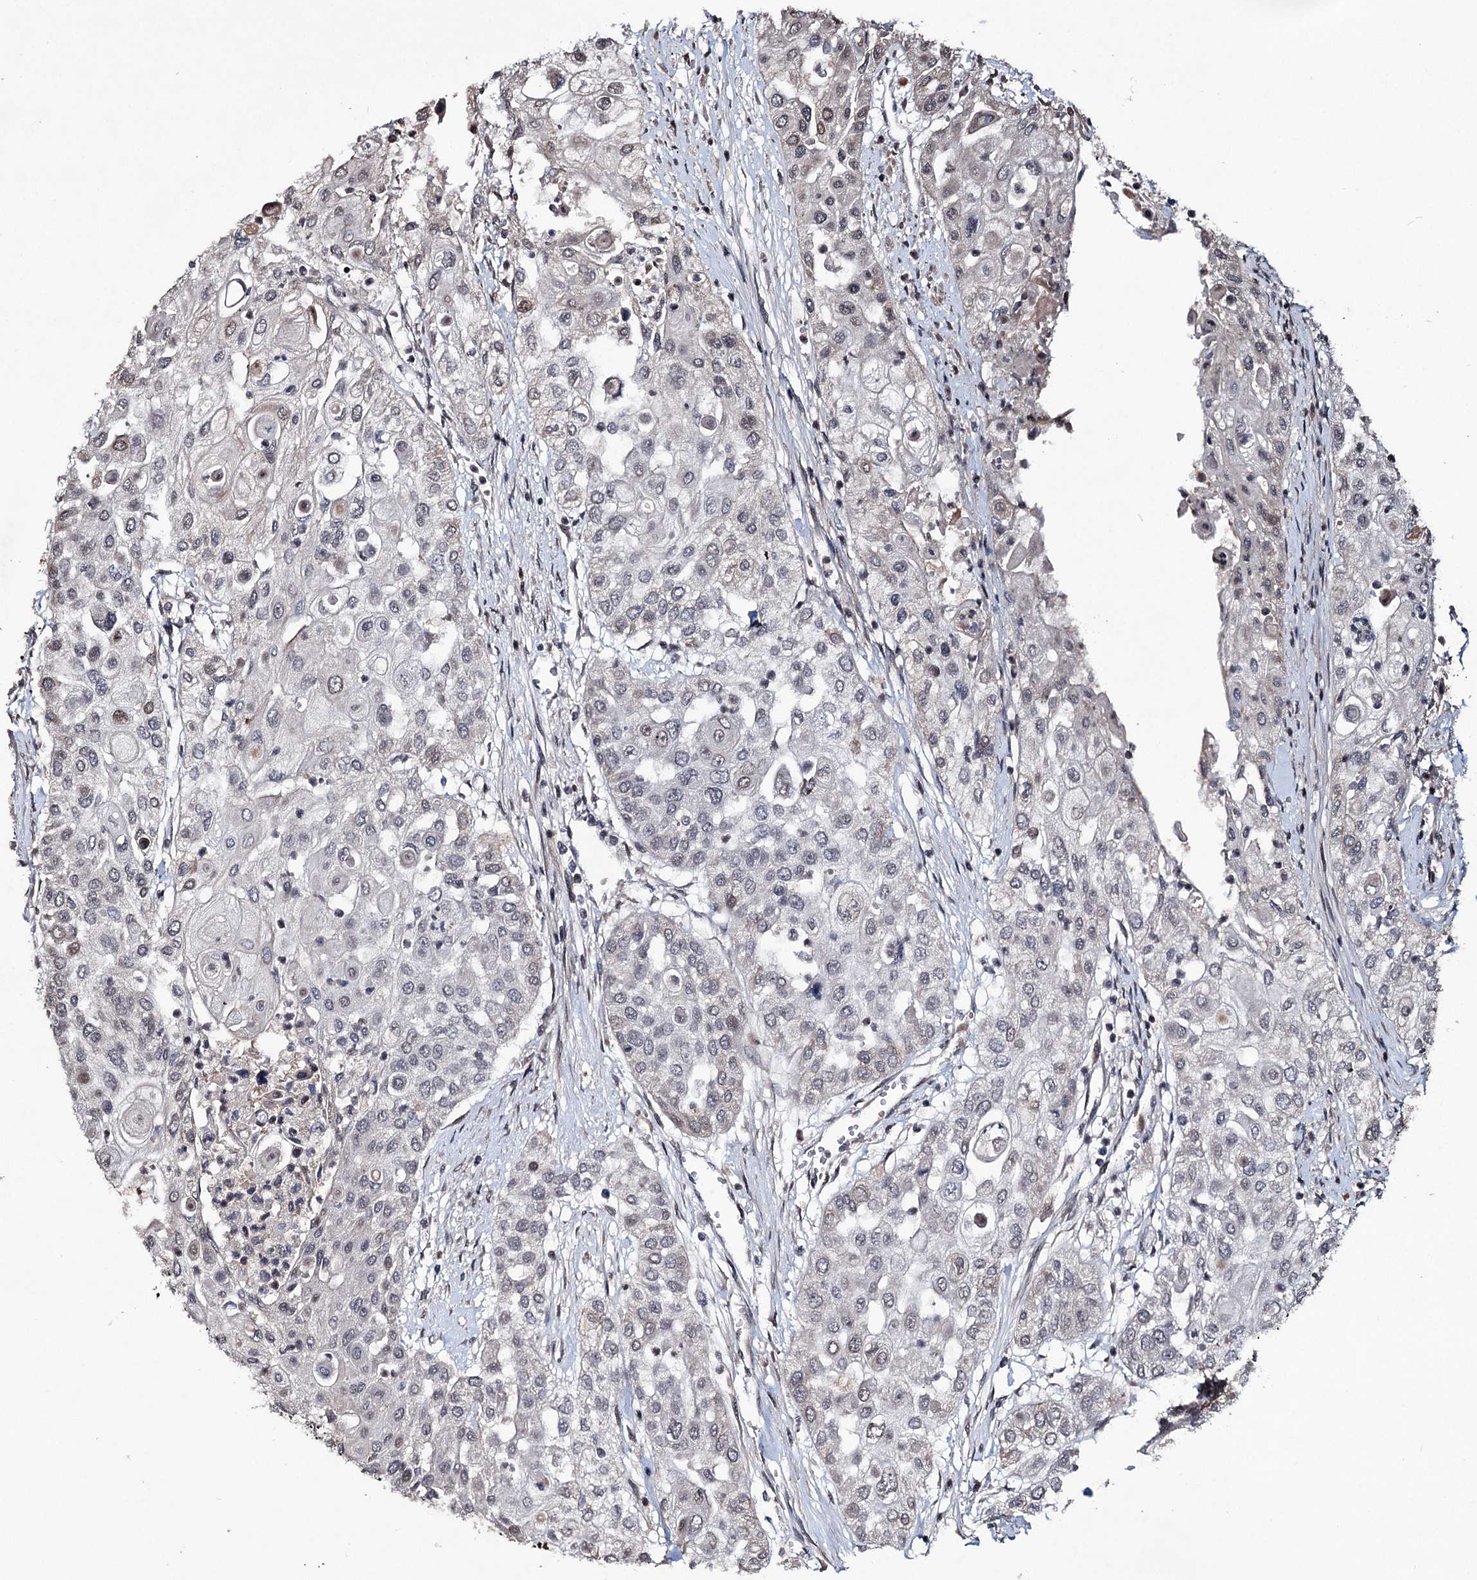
{"staining": {"intensity": "negative", "quantity": "none", "location": "none"}, "tissue": "urothelial cancer", "cell_type": "Tumor cells", "image_type": "cancer", "snomed": [{"axis": "morphology", "description": "Urothelial carcinoma, High grade"}, {"axis": "topography", "description": "Urinary bladder"}], "caption": "IHC micrograph of urothelial carcinoma (high-grade) stained for a protein (brown), which reveals no positivity in tumor cells.", "gene": "EYA4", "patient": {"sex": "female", "age": 79}}